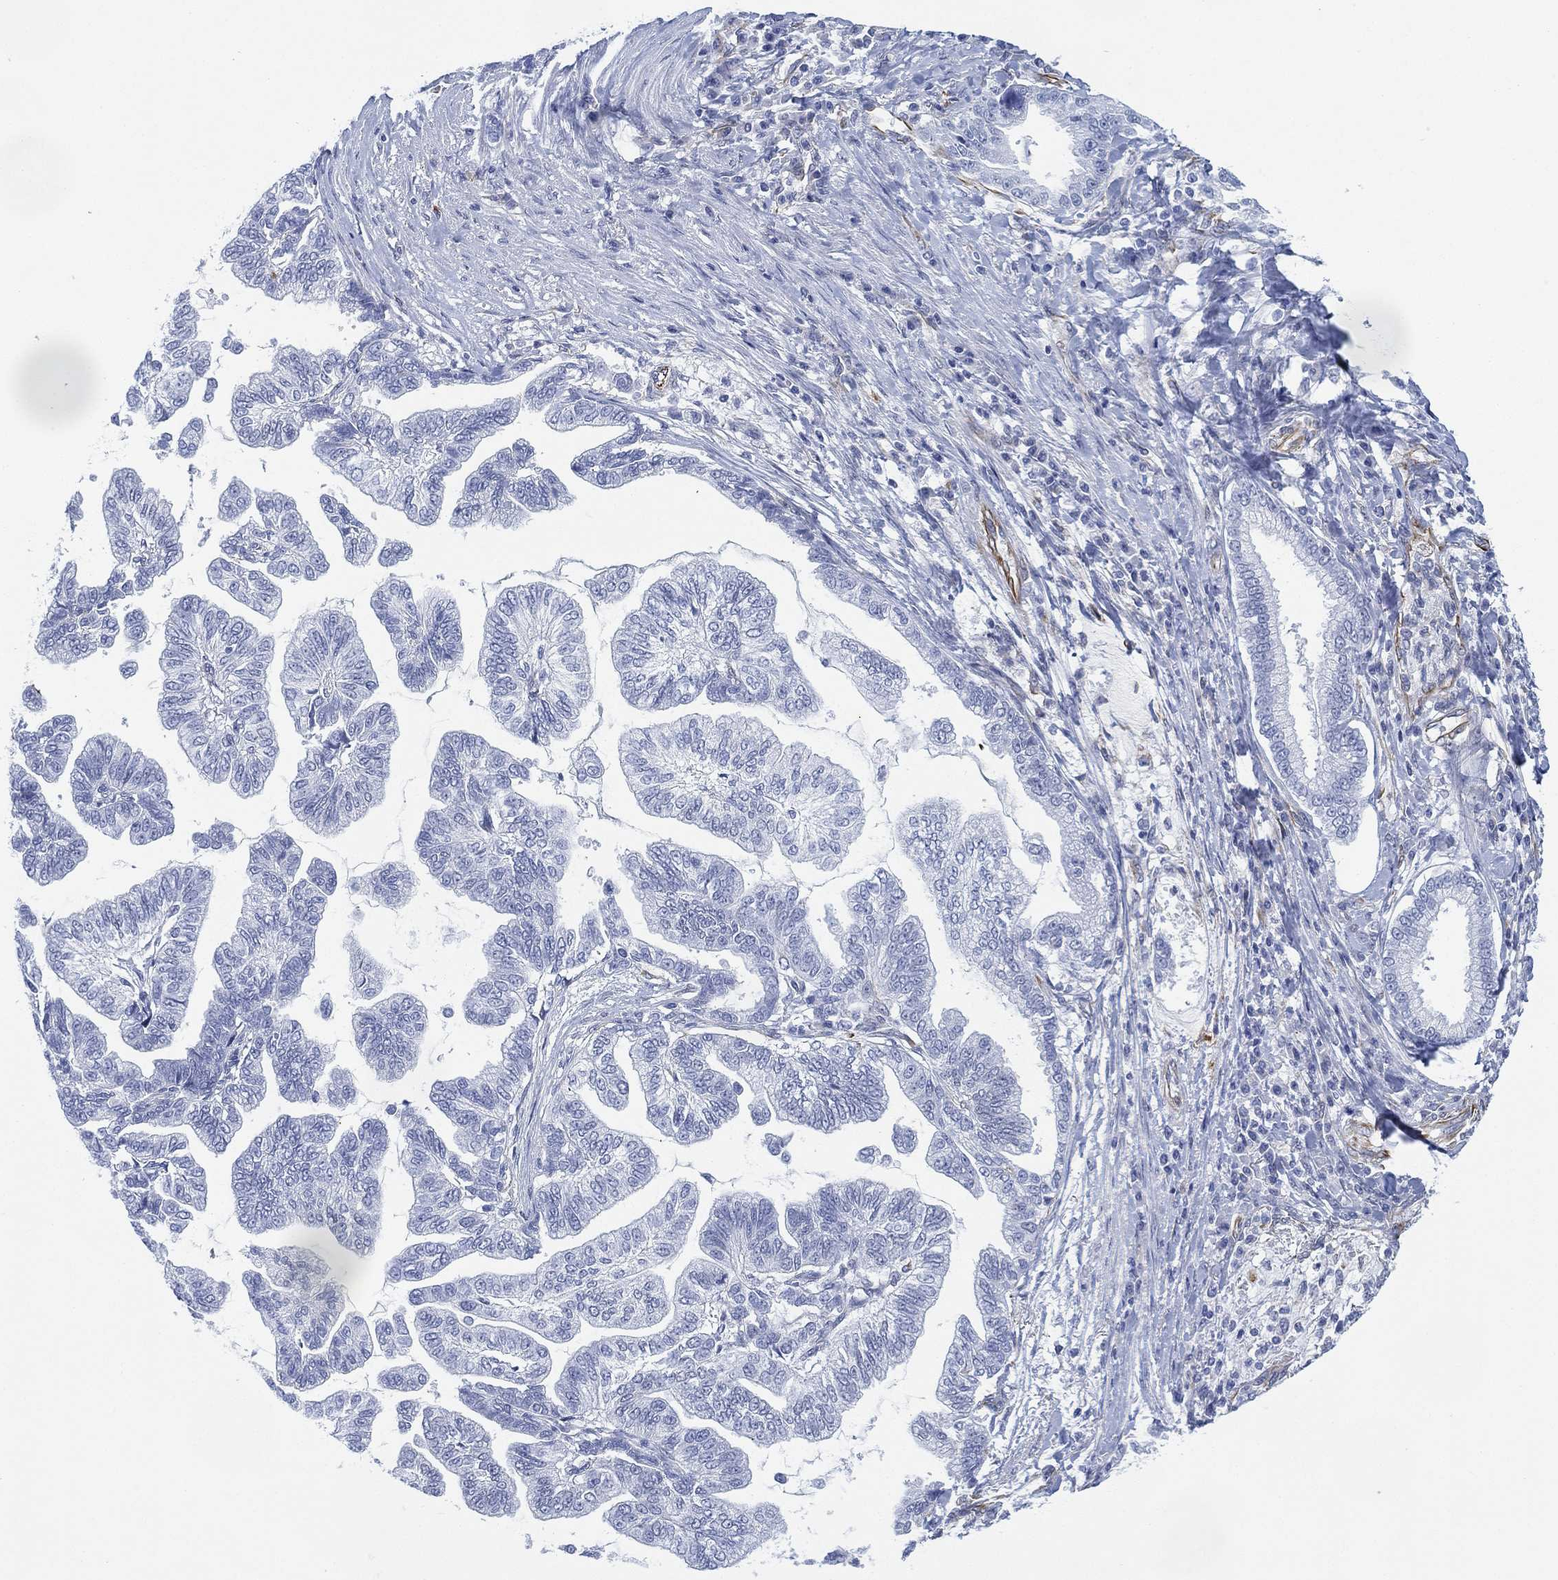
{"staining": {"intensity": "negative", "quantity": "none", "location": "none"}, "tissue": "stomach cancer", "cell_type": "Tumor cells", "image_type": "cancer", "snomed": [{"axis": "morphology", "description": "Adenocarcinoma, NOS"}, {"axis": "topography", "description": "Stomach"}], "caption": "IHC micrograph of human stomach cancer (adenocarcinoma) stained for a protein (brown), which exhibits no positivity in tumor cells.", "gene": "PSKH2", "patient": {"sex": "male", "age": 83}}